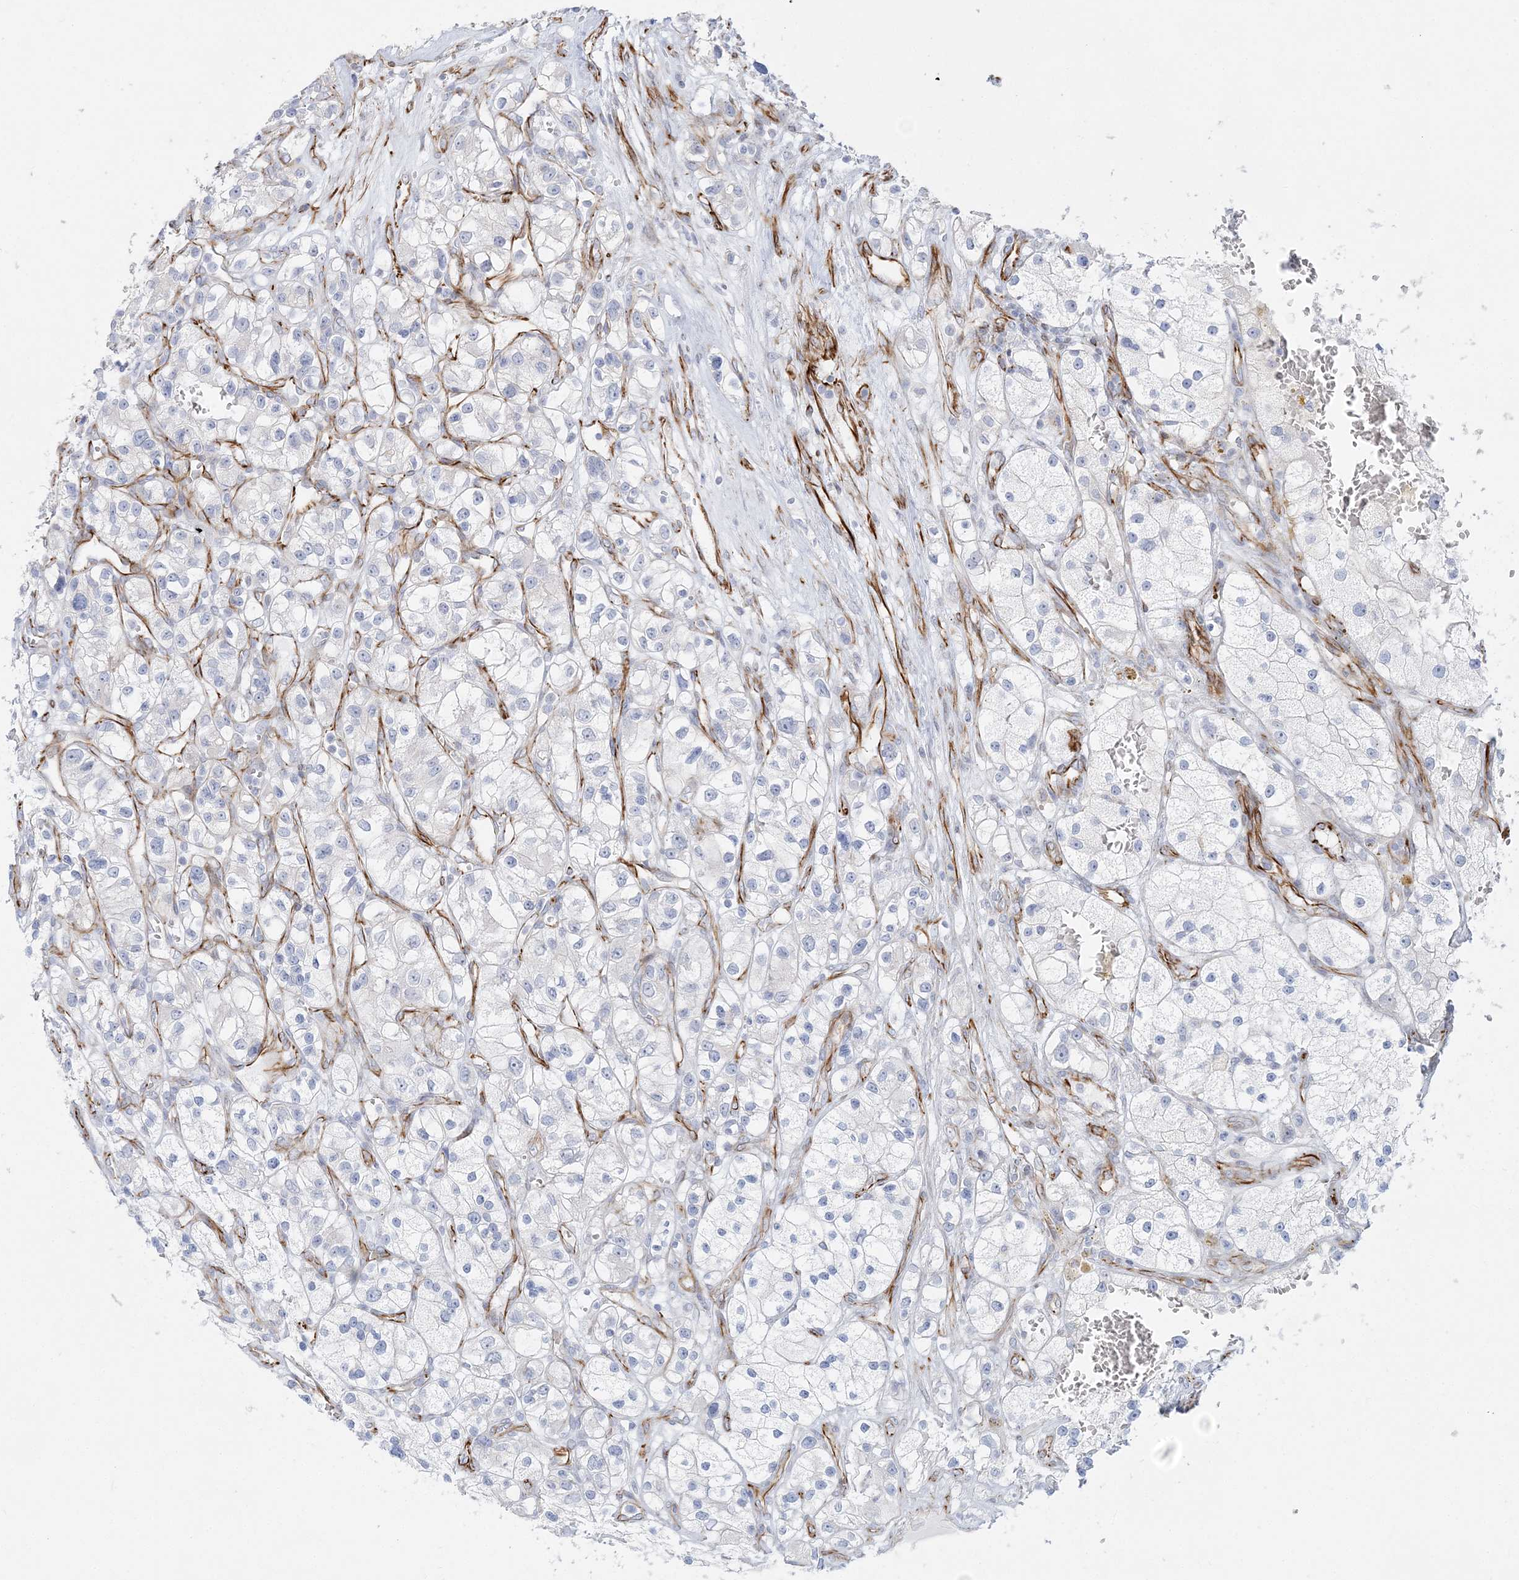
{"staining": {"intensity": "negative", "quantity": "none", "location": "none"}, "tissue": "renal cancer", "cell_type": "Tumor cells", "image_type": "cancer", "snomed": [{"axis": "morphology", "description": "Adenocarcinoma, NOS"}, {"axis": "topography", "description": "Kidney"}], "caption": "Immunohistochemistry photomicrograph of neoplastic tissue: renal cancer stained with DAB shows no significant protein staining in tumor cells. (Brightfield microscopy of DAB immunohistochemistry (IHC) at high magnification).", "gene": "PPIL6", "patient": {"sex": "female", "age": 57}}